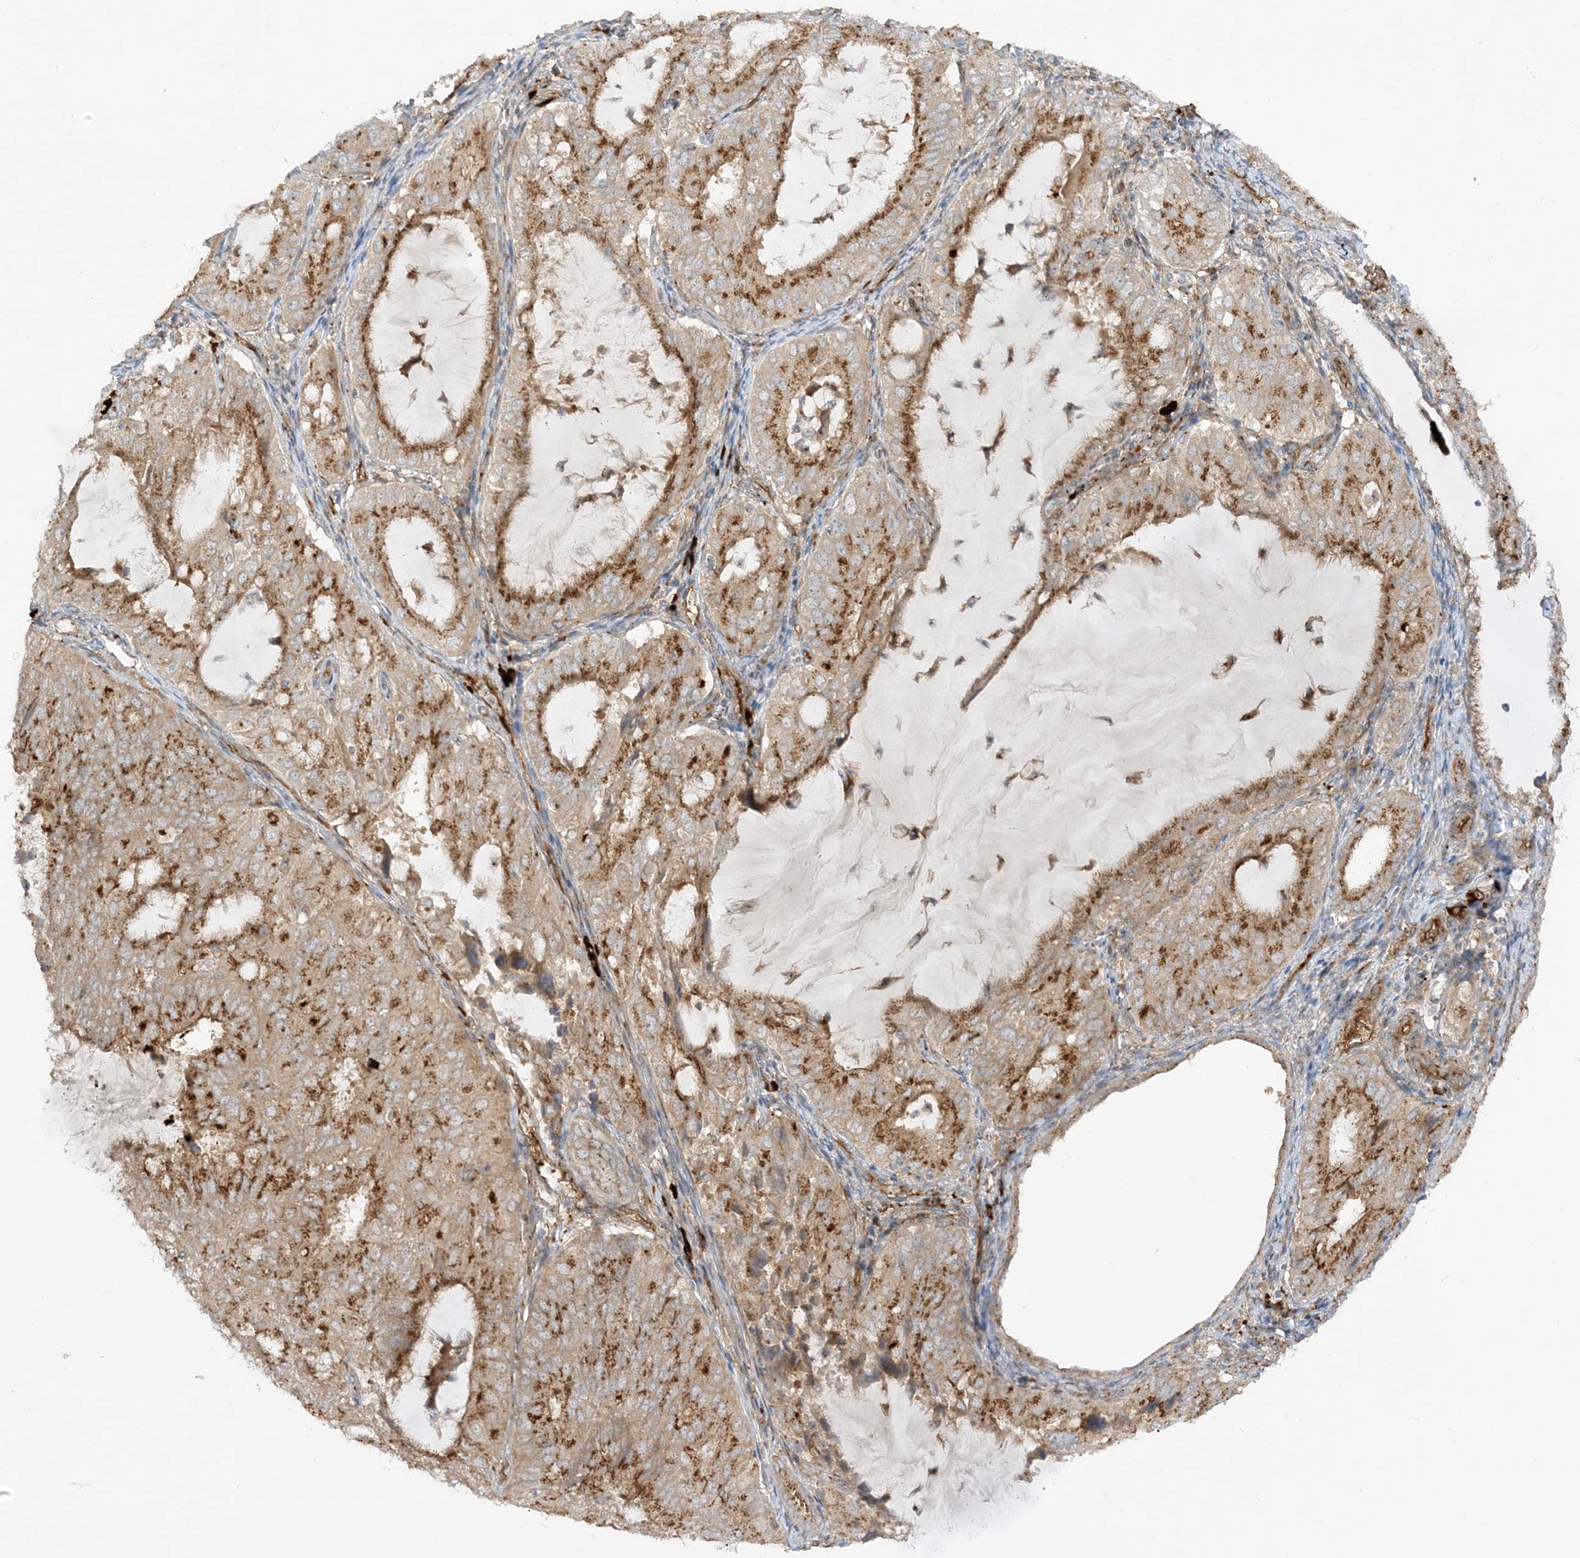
{"staining": {"intensity": "moderate", "quantity": ">75%", "location": "cytoplasmic/membranous"}, "tissue": "endometrial cancer", "cell_type": "Tumor cells", "image_type": "cancer", "snomed": [{"axis": "morphology", "description": "Adenocarcinoma, NOS"}, {"axis": "topography", "description": "Endometrium"}], "caption": "There is medium levels of moderate cytoplasmic/membranous expression in tumor cells of endometrial cancer (adenocarcinoma), as demonstrated by immunohistochemical staining (brown color).", "gene": "RPP40", "patient": {"sex": "female", "age": 81}}